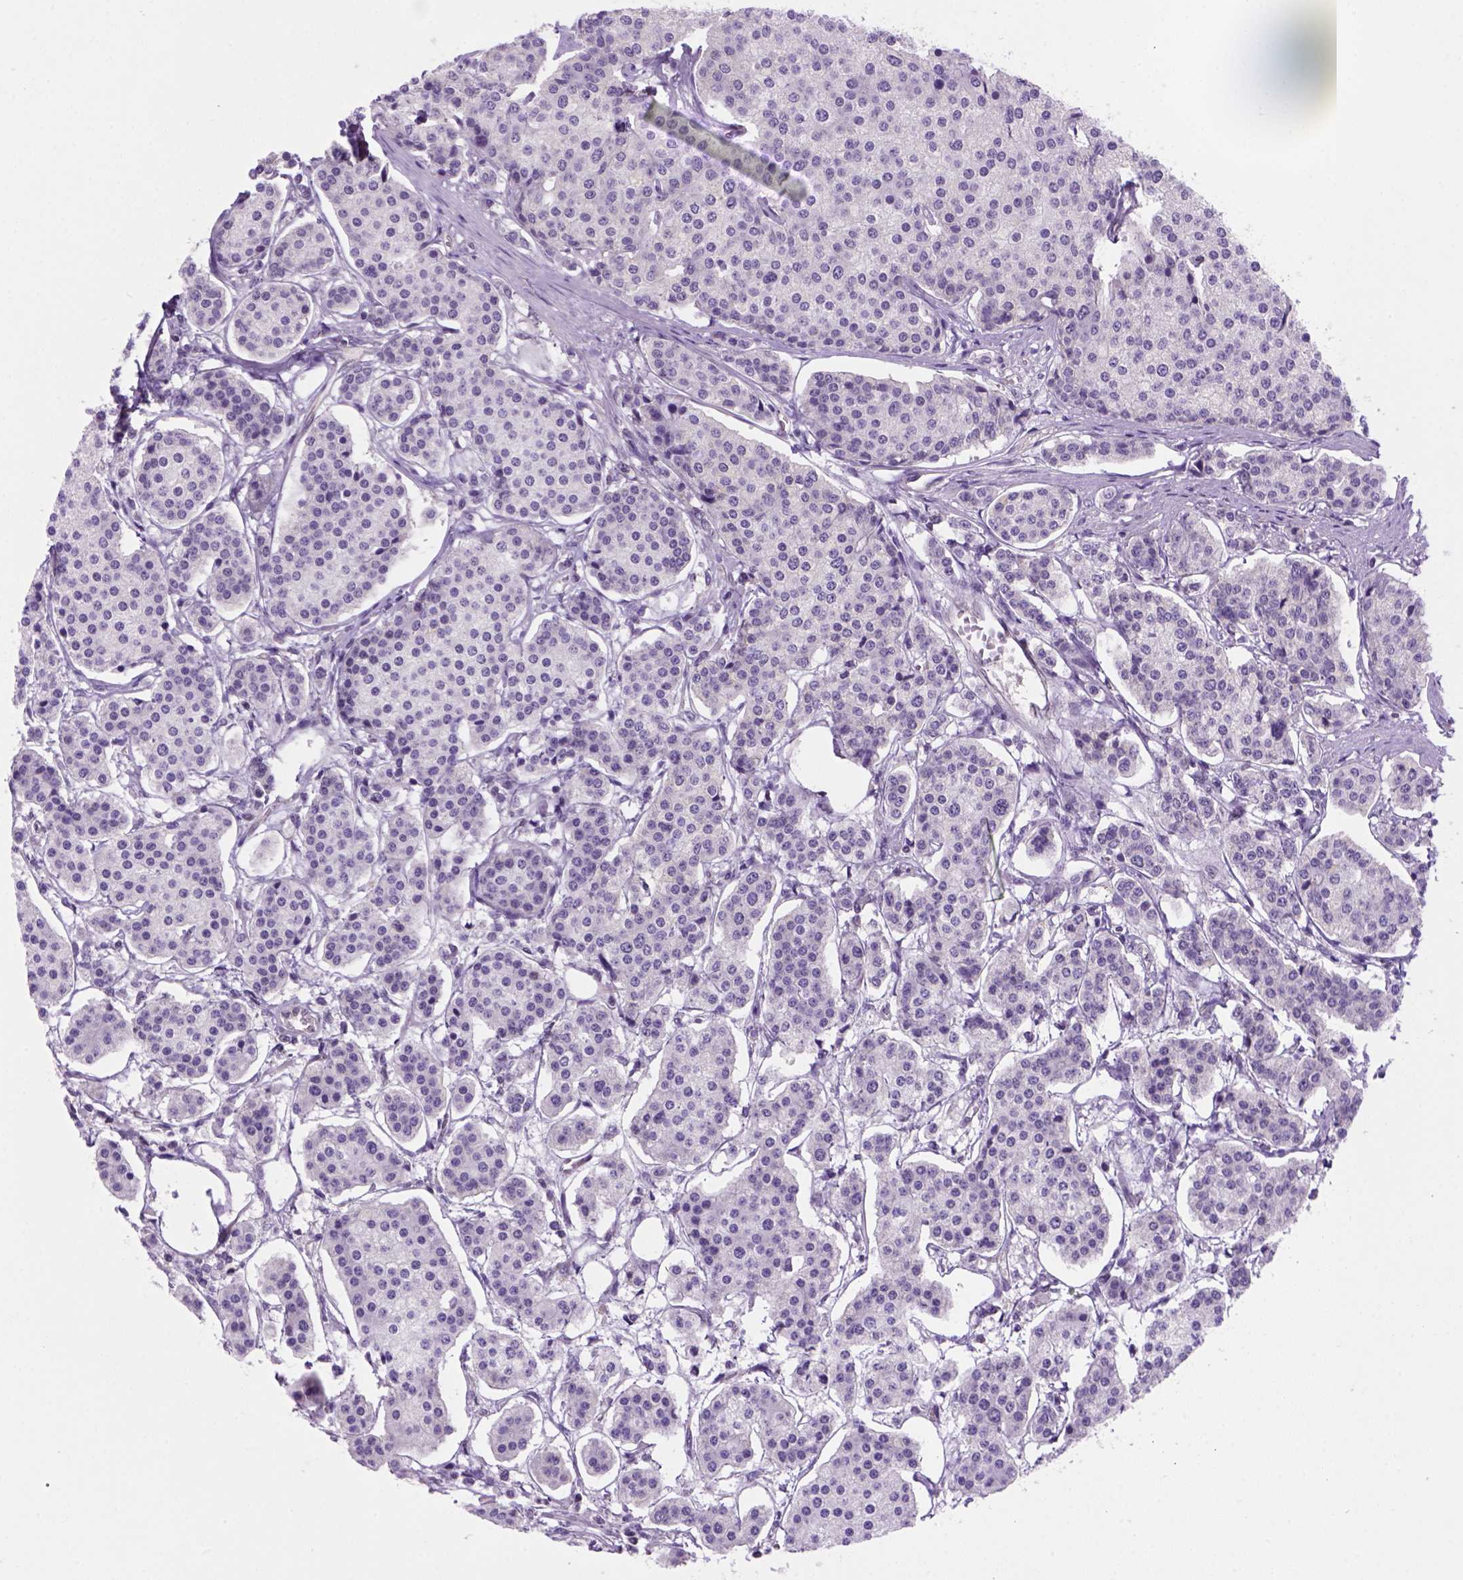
{"staining": {"intensity": "negative", "quantity": "none", "location": "none"}, "tissue": "carcinoid", "cell_type": "Tumor cells", "image_type": "cancer", "snomed": [{"axis": "morphology", "description": "Carcinoid, malignant, NOS"}, {"axis": "topography", "description": "Small intestine"}], "caption": "A high-resolution image shows immunohistochemistry staining of carcinoid, which shows no significant expression in tumor cells. (DAB (3,3'-diaminobenzidine) immunohistochemistry (IHC), high magnification).", "gene": "MGMT", "patient": {"sex": "female", "age": 65}}